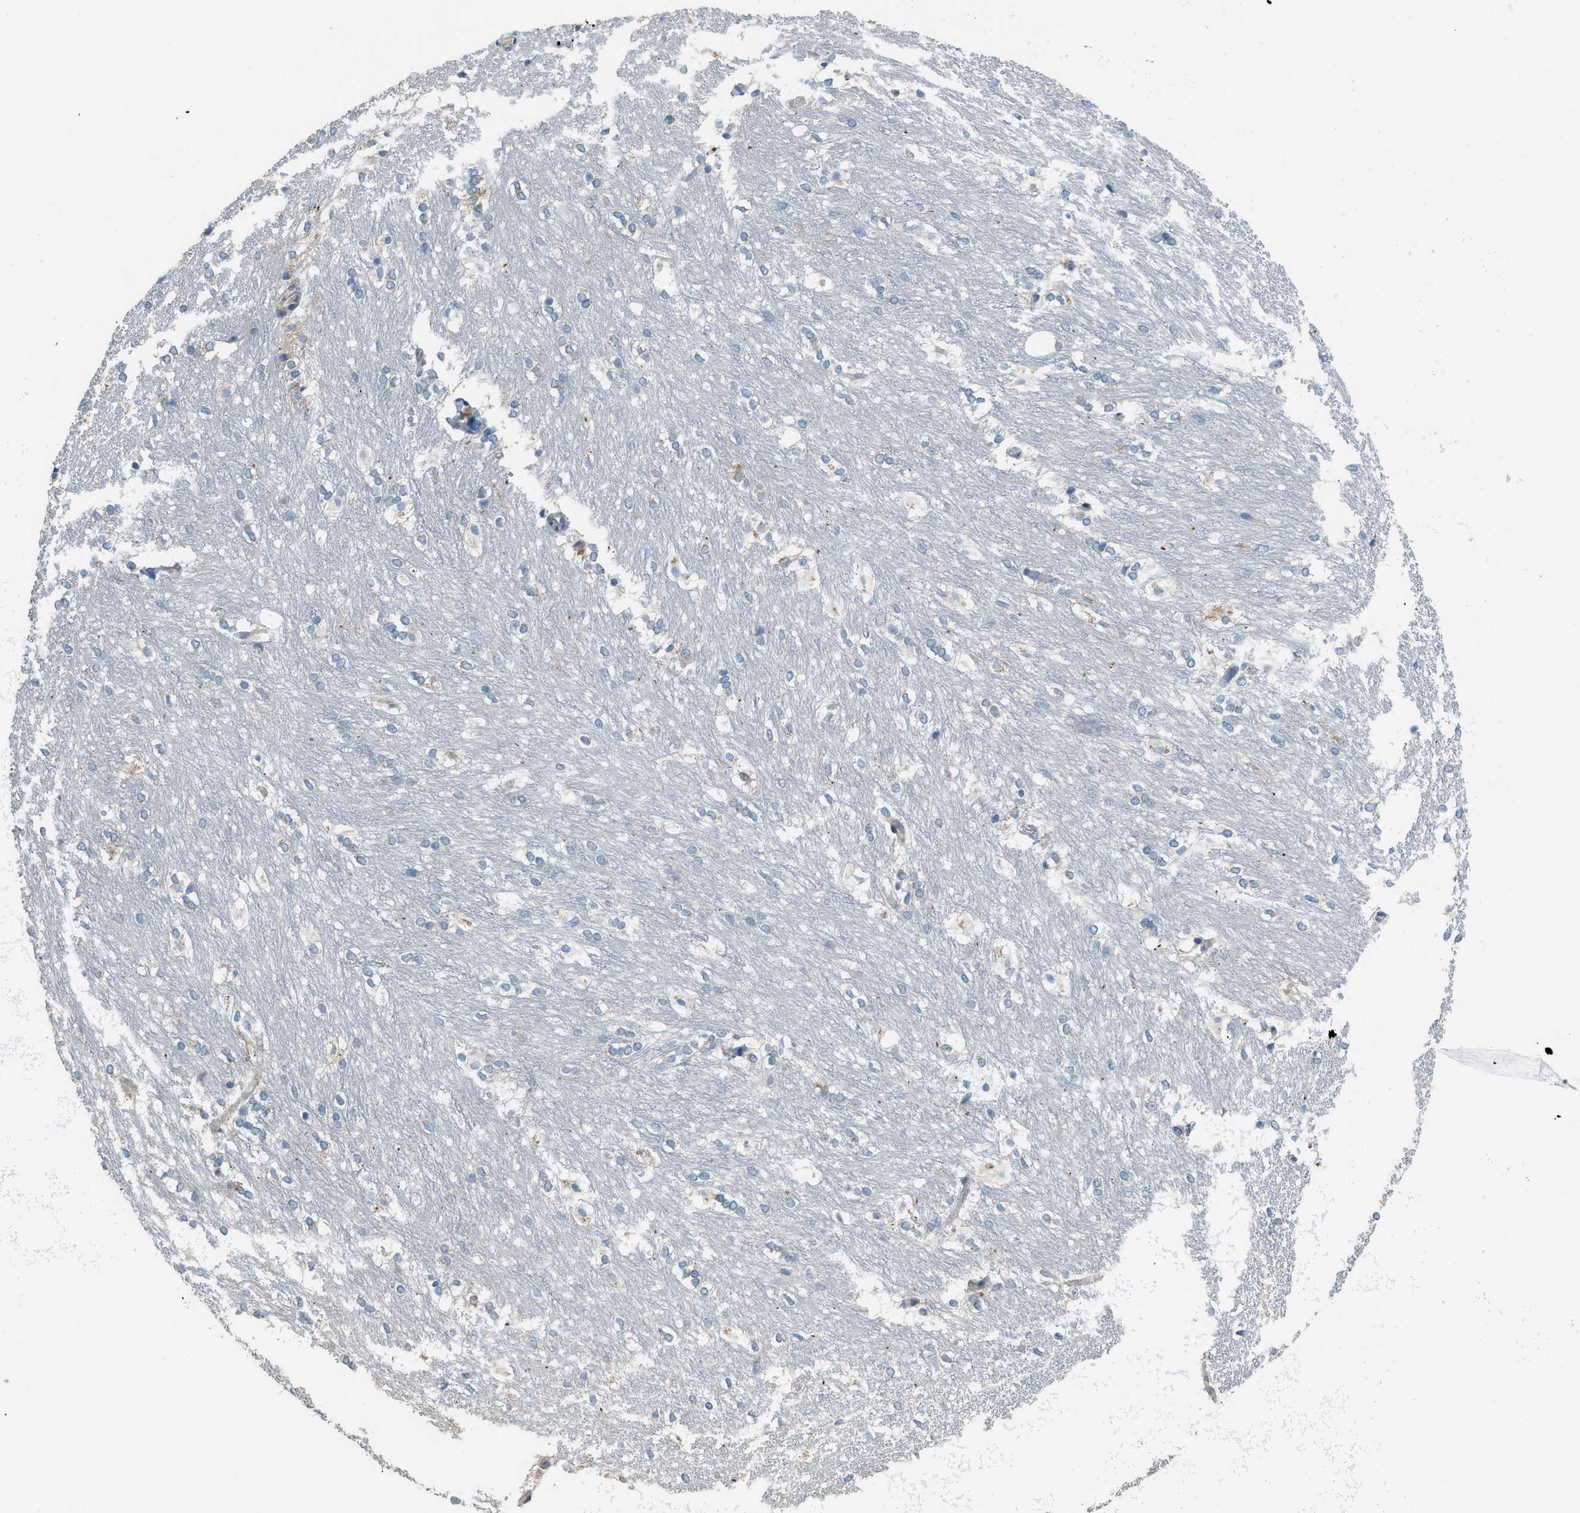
{"staining": {"intensity": "negative", "quantity": "none", "location": "none"}, "tissue": "caudate", "cell_type": "Glial cells", "image_type": "normal", "snomed": [{"axis": "morphology", "description": "Normal tissue, NOS"}, {"axis": "topography", "description": "Lateral ventricle wall"}], "caption": "Benign caudate was stained to show a protein in brown. There is no significant staining in glial cells. Nuclei are stained in blue.", "gene": "TIMD4", "patient": {"sex": "female", "age": 19}}